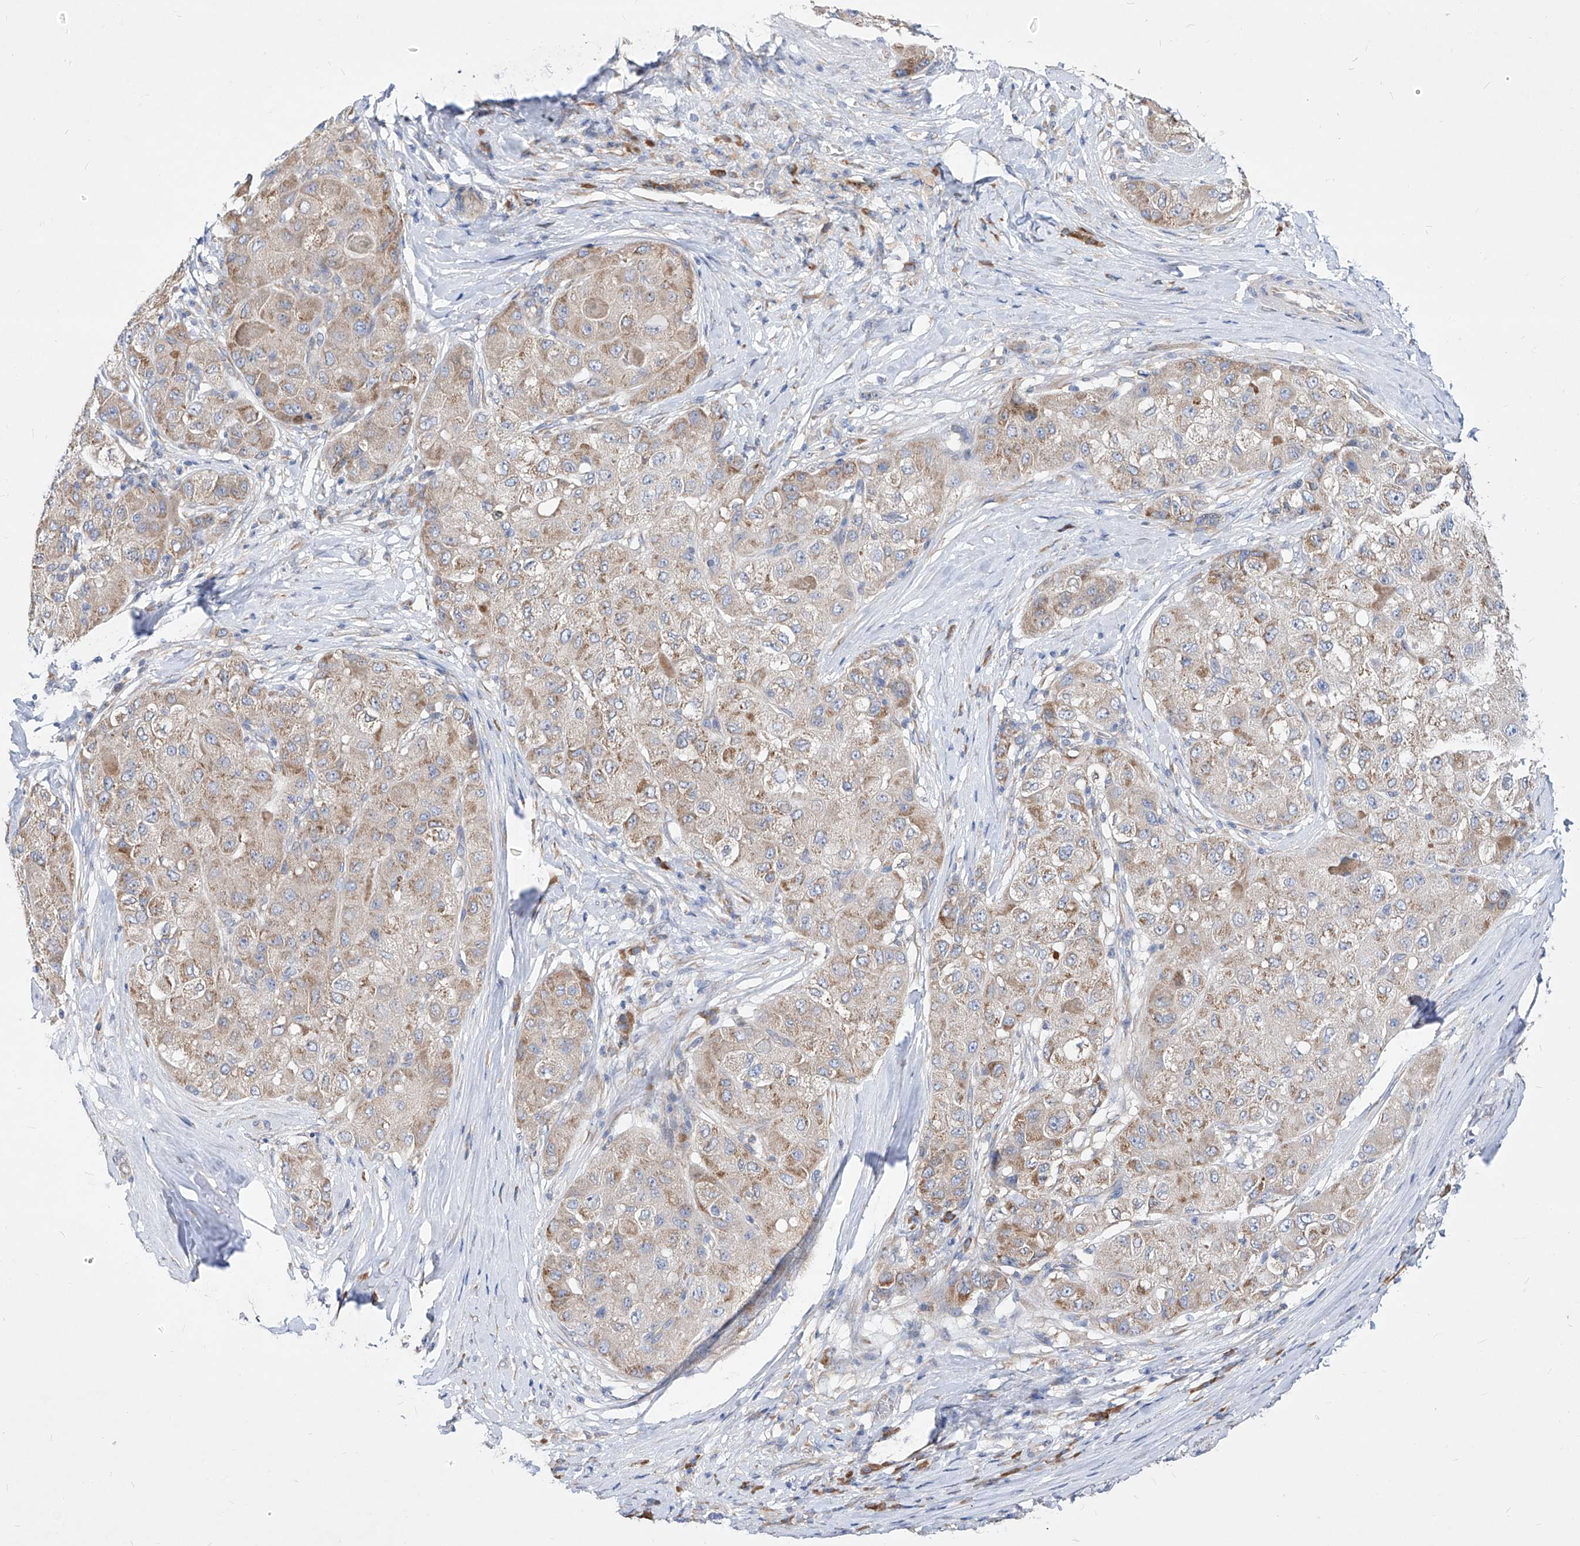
{"staining": {"intensity": "weak", "quantity": "25%-75%", "location": "cytoplasmic/membranous"}, "tissue": "liver cancer", "cell_type": "Tumor cells", "image_type": "cancer", "snomed": [{"axis": "morphology", "description": "Carcinoma, Hepatocellular, NOS"}, {"axis": "topography", "description": "Liver"}], "caption": "Liver hepatocellular carcinoma was stained to show a protein in brown. There is low levels of weak cytoplasmic/membranous expression in approximately 25%-75% of tumor cells.", "gene": "UFL1", "patient": {"sex": "male", "age": 80}}